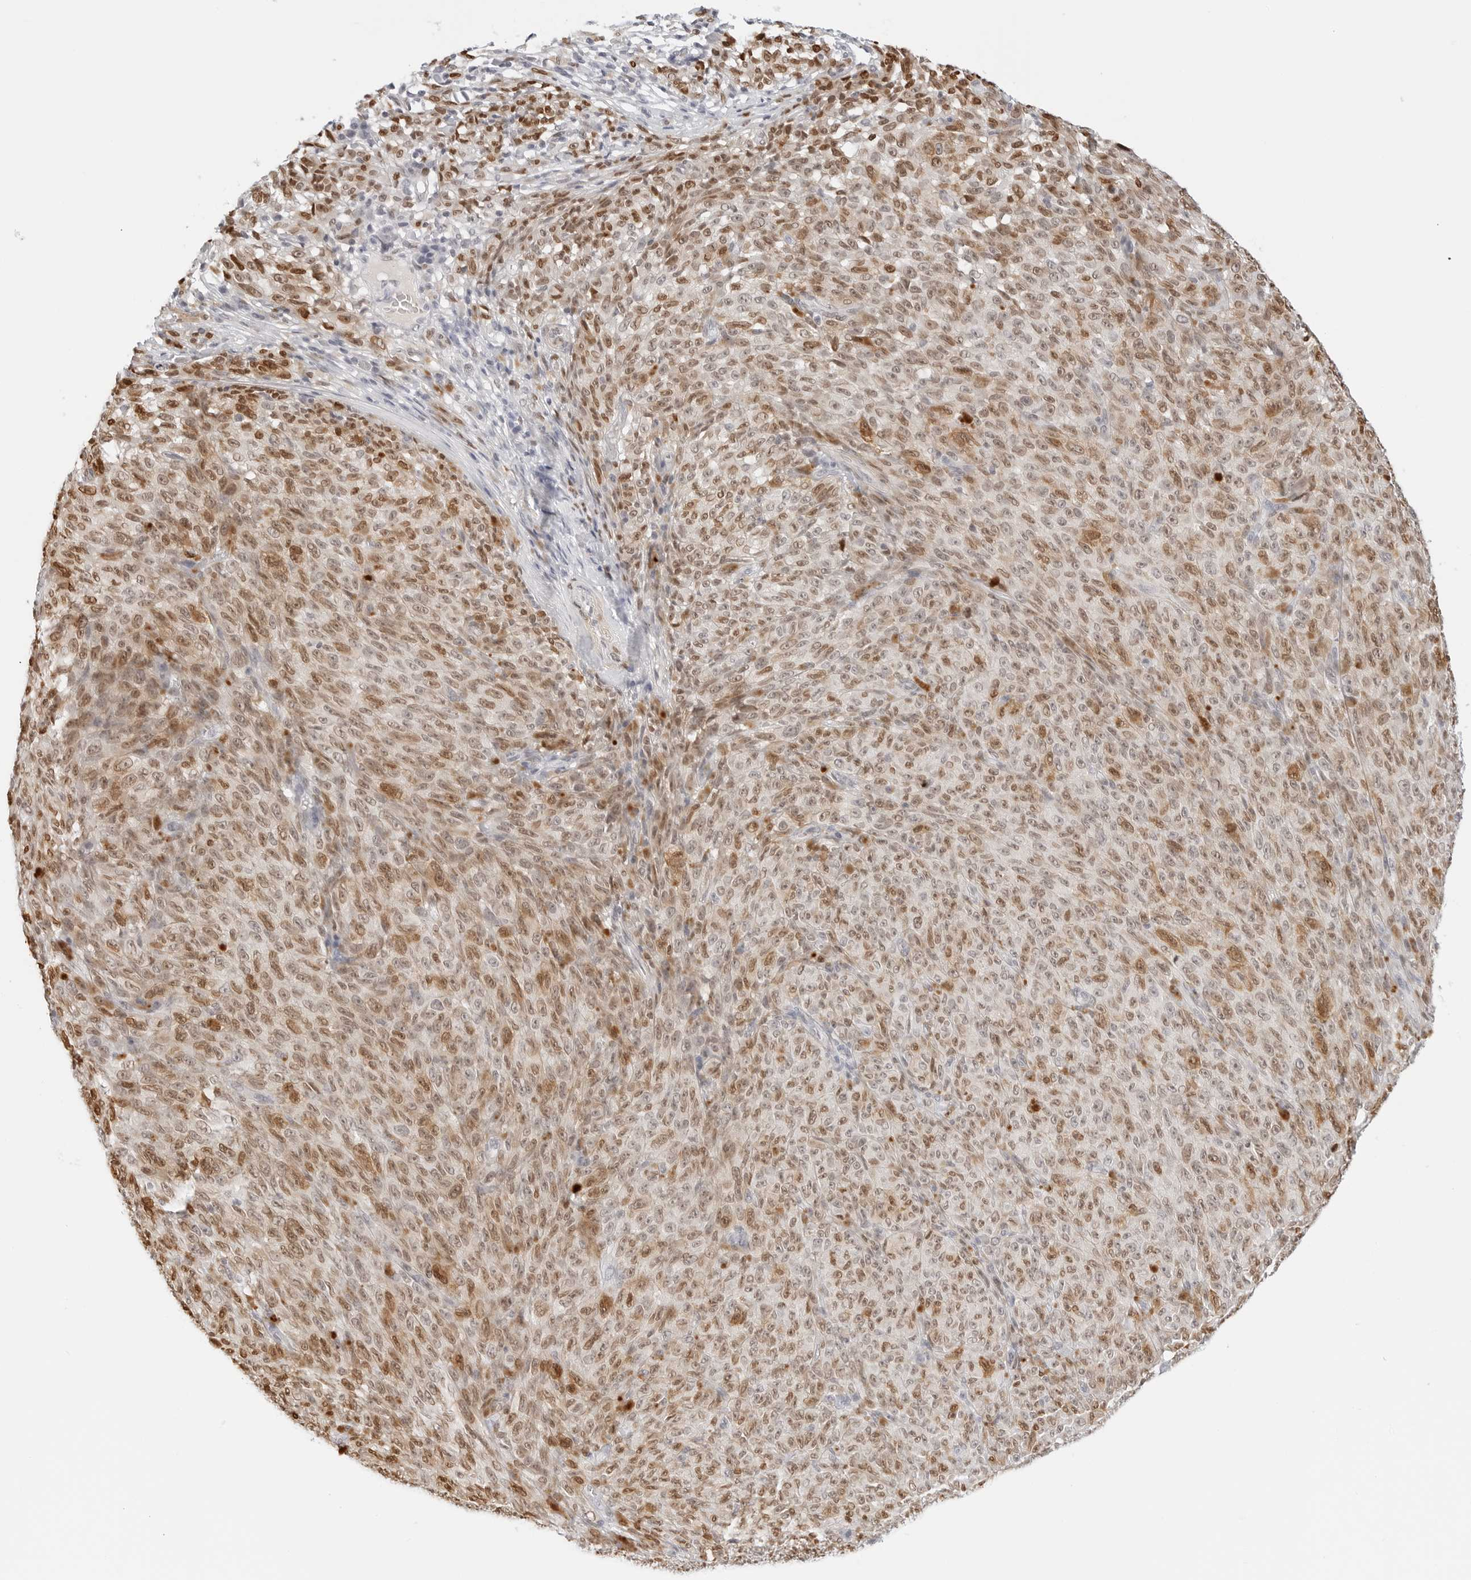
{"staining": {"intensity": "moderate", "quantity": ">75%", "location": "cytoplasmic/membranous,nuclear"}, "tissue": "melanoma", "cell_type": "Tumor cells", "image_type": "cancer", "snomed": [{"axis": "morphology", "description": "Malignant melanoma, NOS"}, {"axis": "topography", "description": "Skin"}], "caption": "High-power microscopy captured an immunohistochemistry image of malignant melanoma, revealing moderate cytoplasmic/membranous and nuclear positivity in approximately >75% of tumor cells. Using DAB (3,3'-diaminobenzidine) (brown) and hematoxylin (blue) stains, captured at high magnification using brightfield microscopy.", "gene": "SPIDR", "patient": {"sex": "female", "age": 82}}